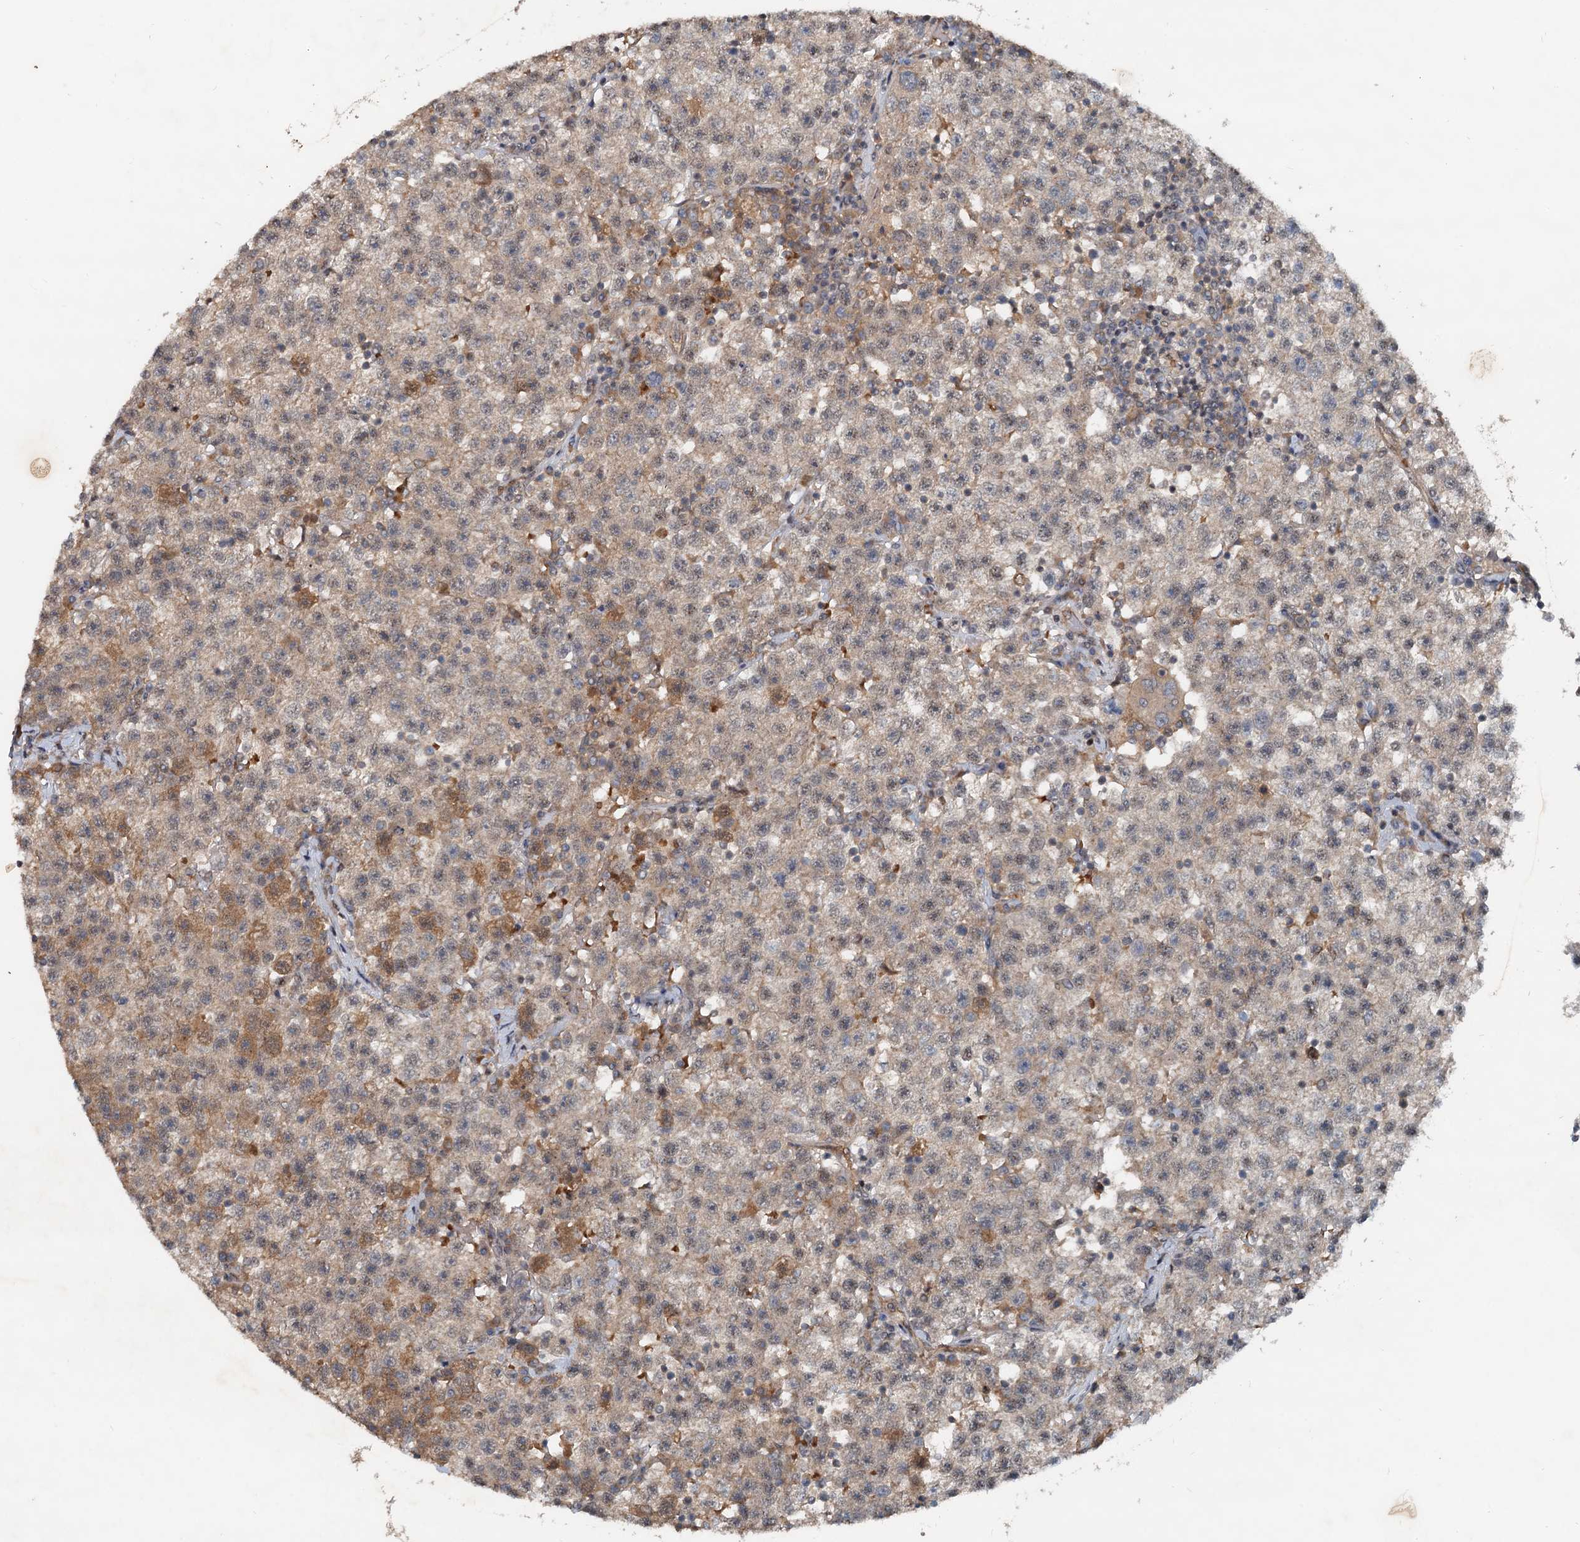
{"staining": {"intensity": "weak", "quantity": "25%-75%", "location": "cytoplasmic/membranous"}, "tissue": "testis cancer", "cell_type": "Tumor cells", "image_type": "cancer", "snomed": [{"axis": "morphology", "description": "Seminoma, NOS"}, {"axis": "topography", "description": "Testis"}], "caption": "Immunohistochemistry (IHC) of testis seminoma displays low levels of weak cytoplasmic/membranous positivity in about 25%-75% of tumor cells.", "gene": "CEP68", "patient": {"sex": "male", "age": 22}}